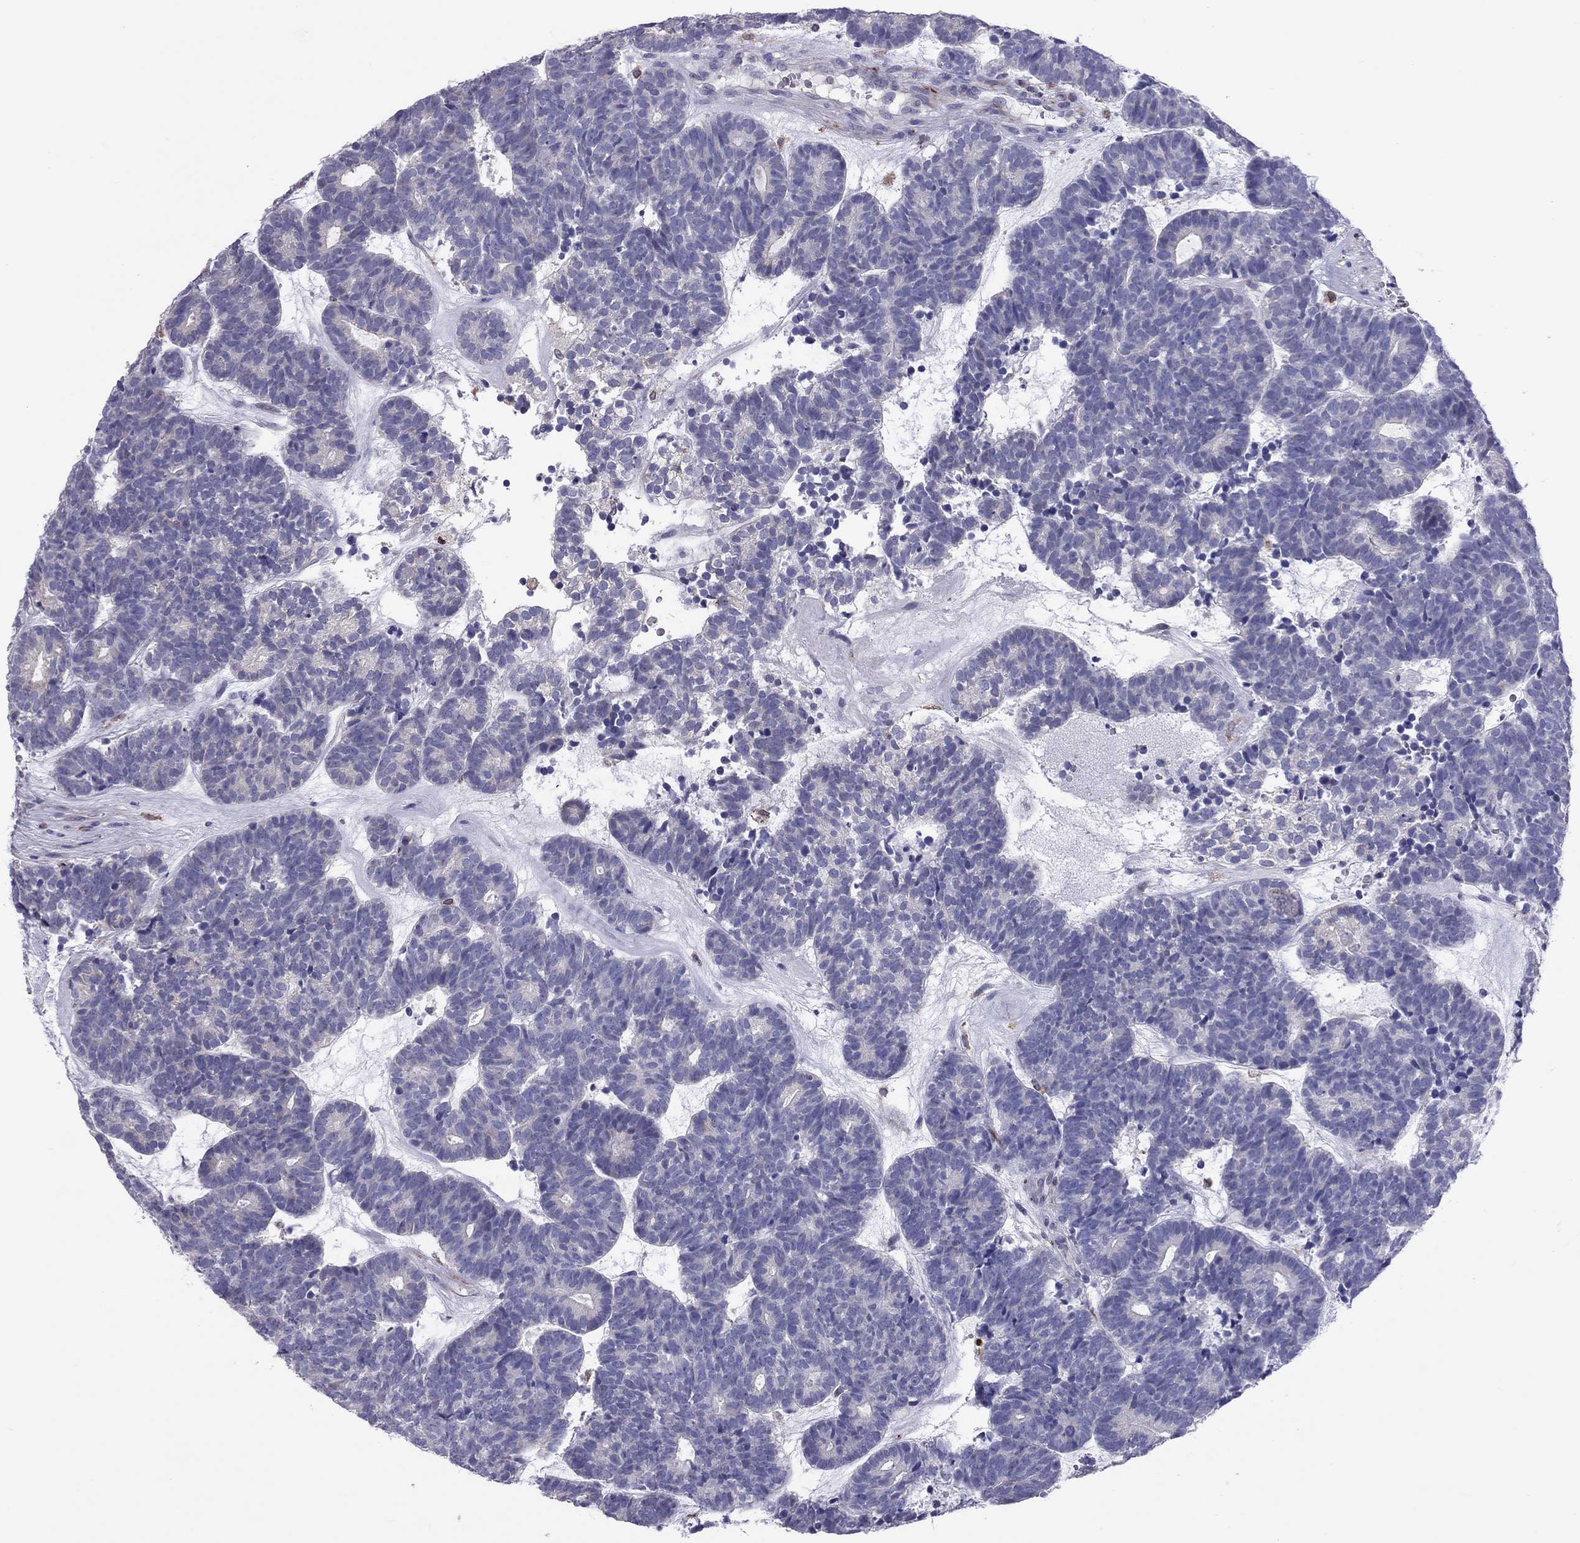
{"staining": {"intensity": "negative", "quantity": "none", "location": "none"}, "tissue": "head and neck cancer", "cell_type": "Tumor cells", "image_type": "cancer", "snomed": [{"axis": "morphology", "description": "Adenocarcinoma, NOS"}, {"axis": "topography", "description": "Head-Neck"}], "caption": "Tumor cells show no significant staining in head and neck cancer.", "gene": "ADORA2A", "patient": {"sex": "female", "age": 81}}